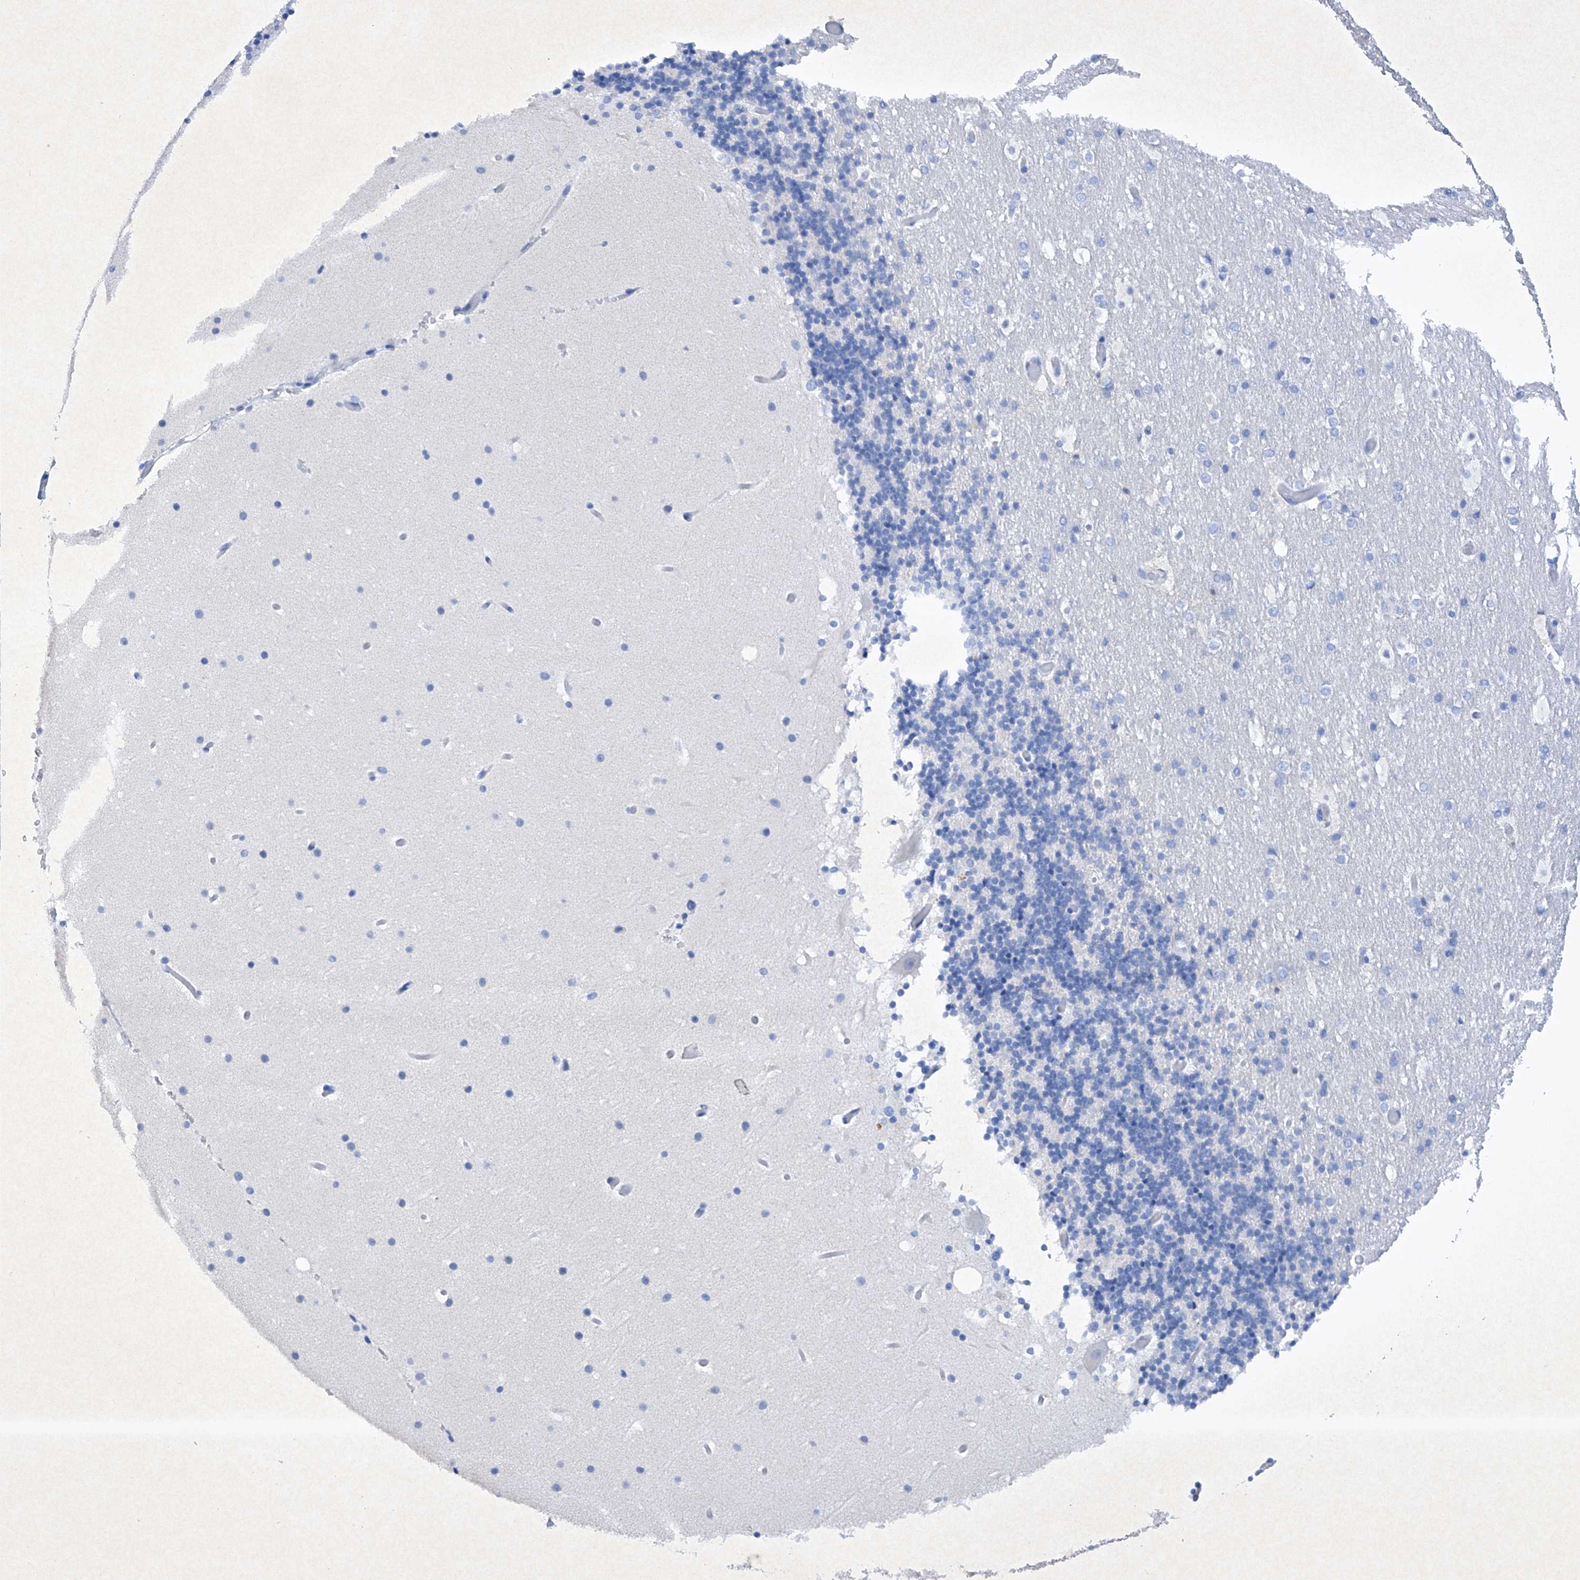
{"staining": {"intensity": "negative", "quantity": "none", "location": "none"}, "tissue": "cerebellum", "cell_type": "Cells in granular layer", "image_type": "normal", "snomed": [{"axis": "morphology", "description": "Normal tissue, NOS"}, {"axis": "topography", "description": "Cerebellum"}], "caption": "This is an immunohistochemistry (IHC) histopathology image of normal cerebellum. There is no expression in cells in granular layer.", "gene": "BARX2", "patient": {"sex": "male", "age": 57}}